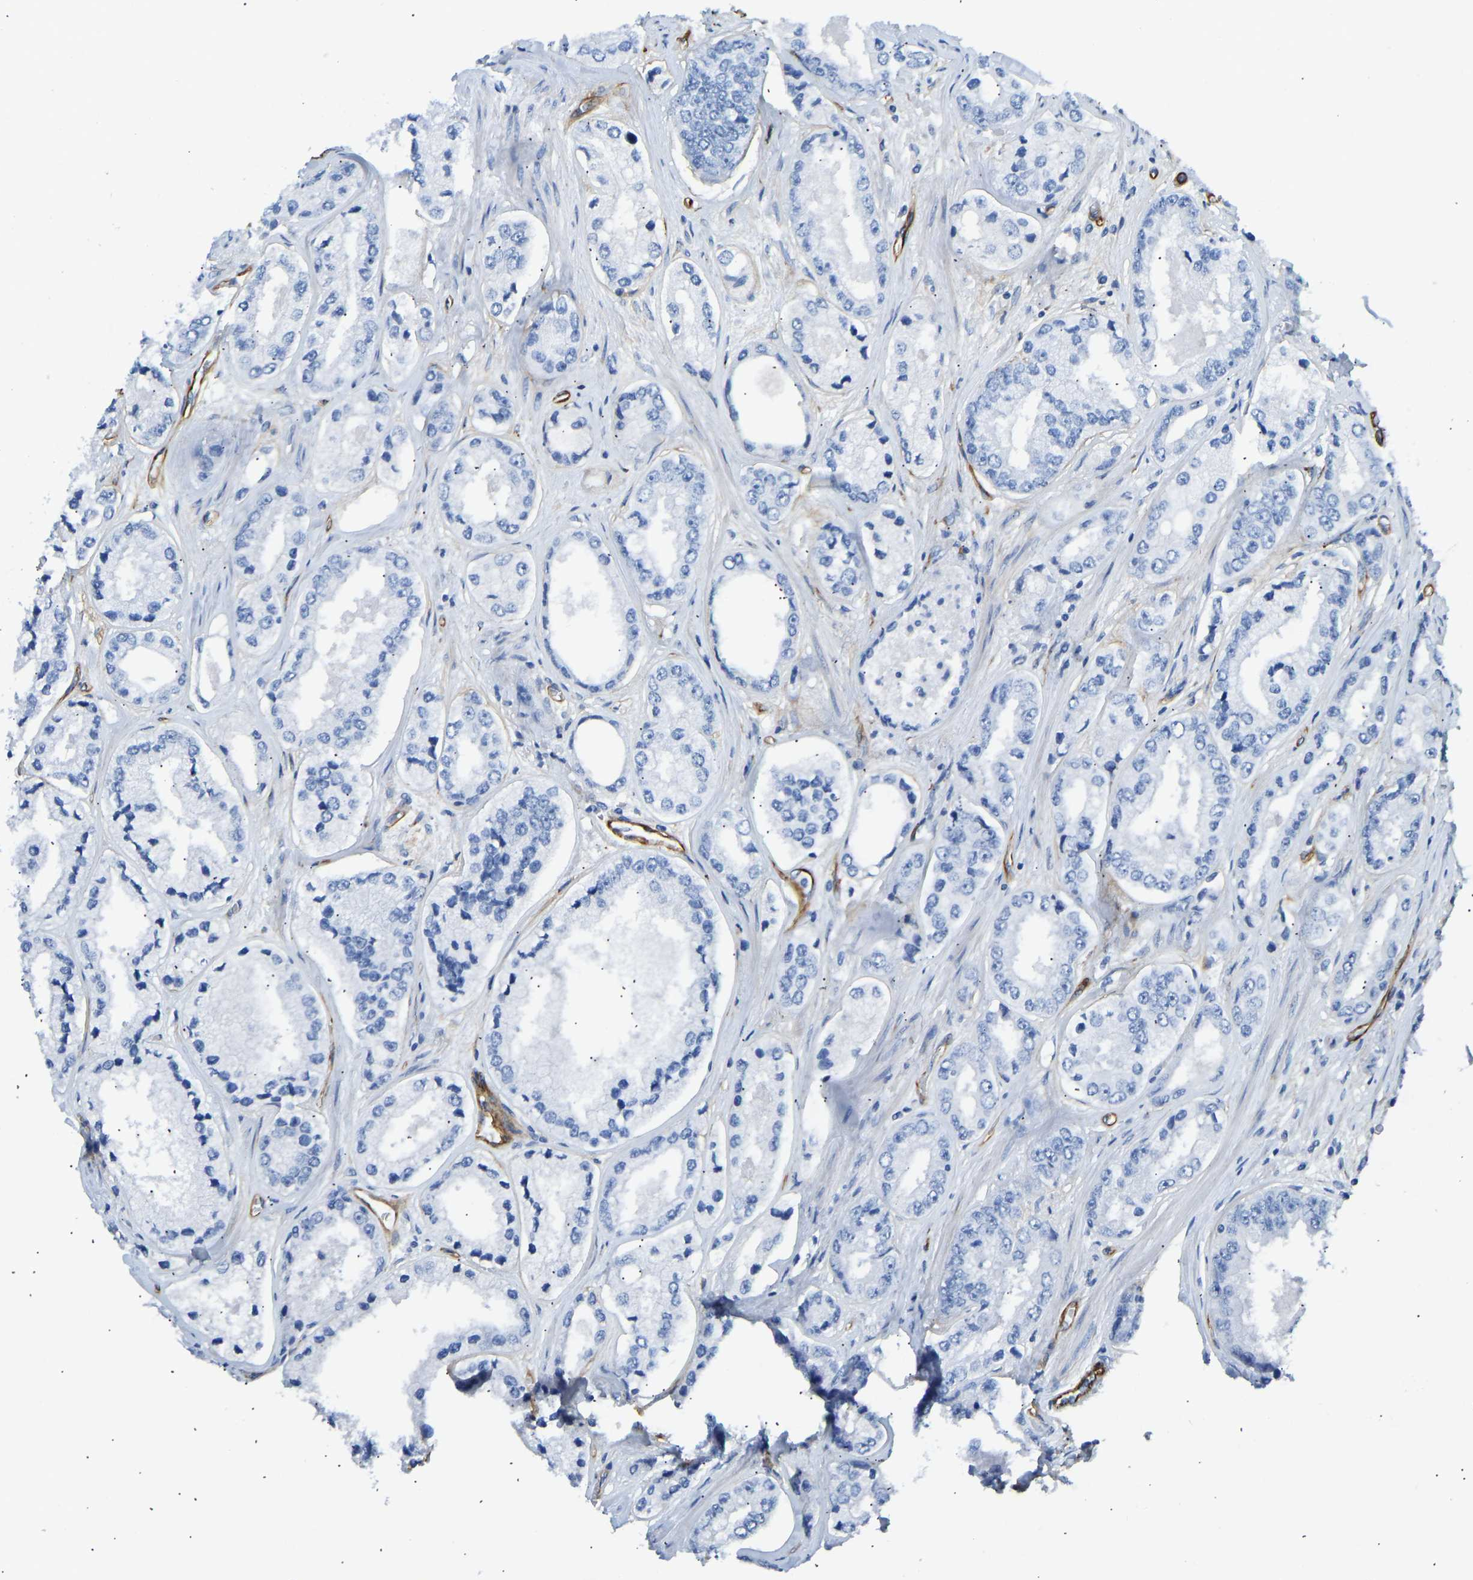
{"staining": {"intensity": "negative", "quantity": "none", "location": "none"}, "tissue": "prostate cancer", "cell_type": "Tumor cells", "image_type": "cancer", "snomed": [{"axis": "morphology", "description": "Adenocarcinoma, High grade"}, {"axis": "topography", "description": "Prostate"}], "caption": "Tumor cells are negative for protein expression in human high-grade adenocarcinoma (prostate).", "gene": "COL15A1", "patient": {"sex": "male", "age": 61}}